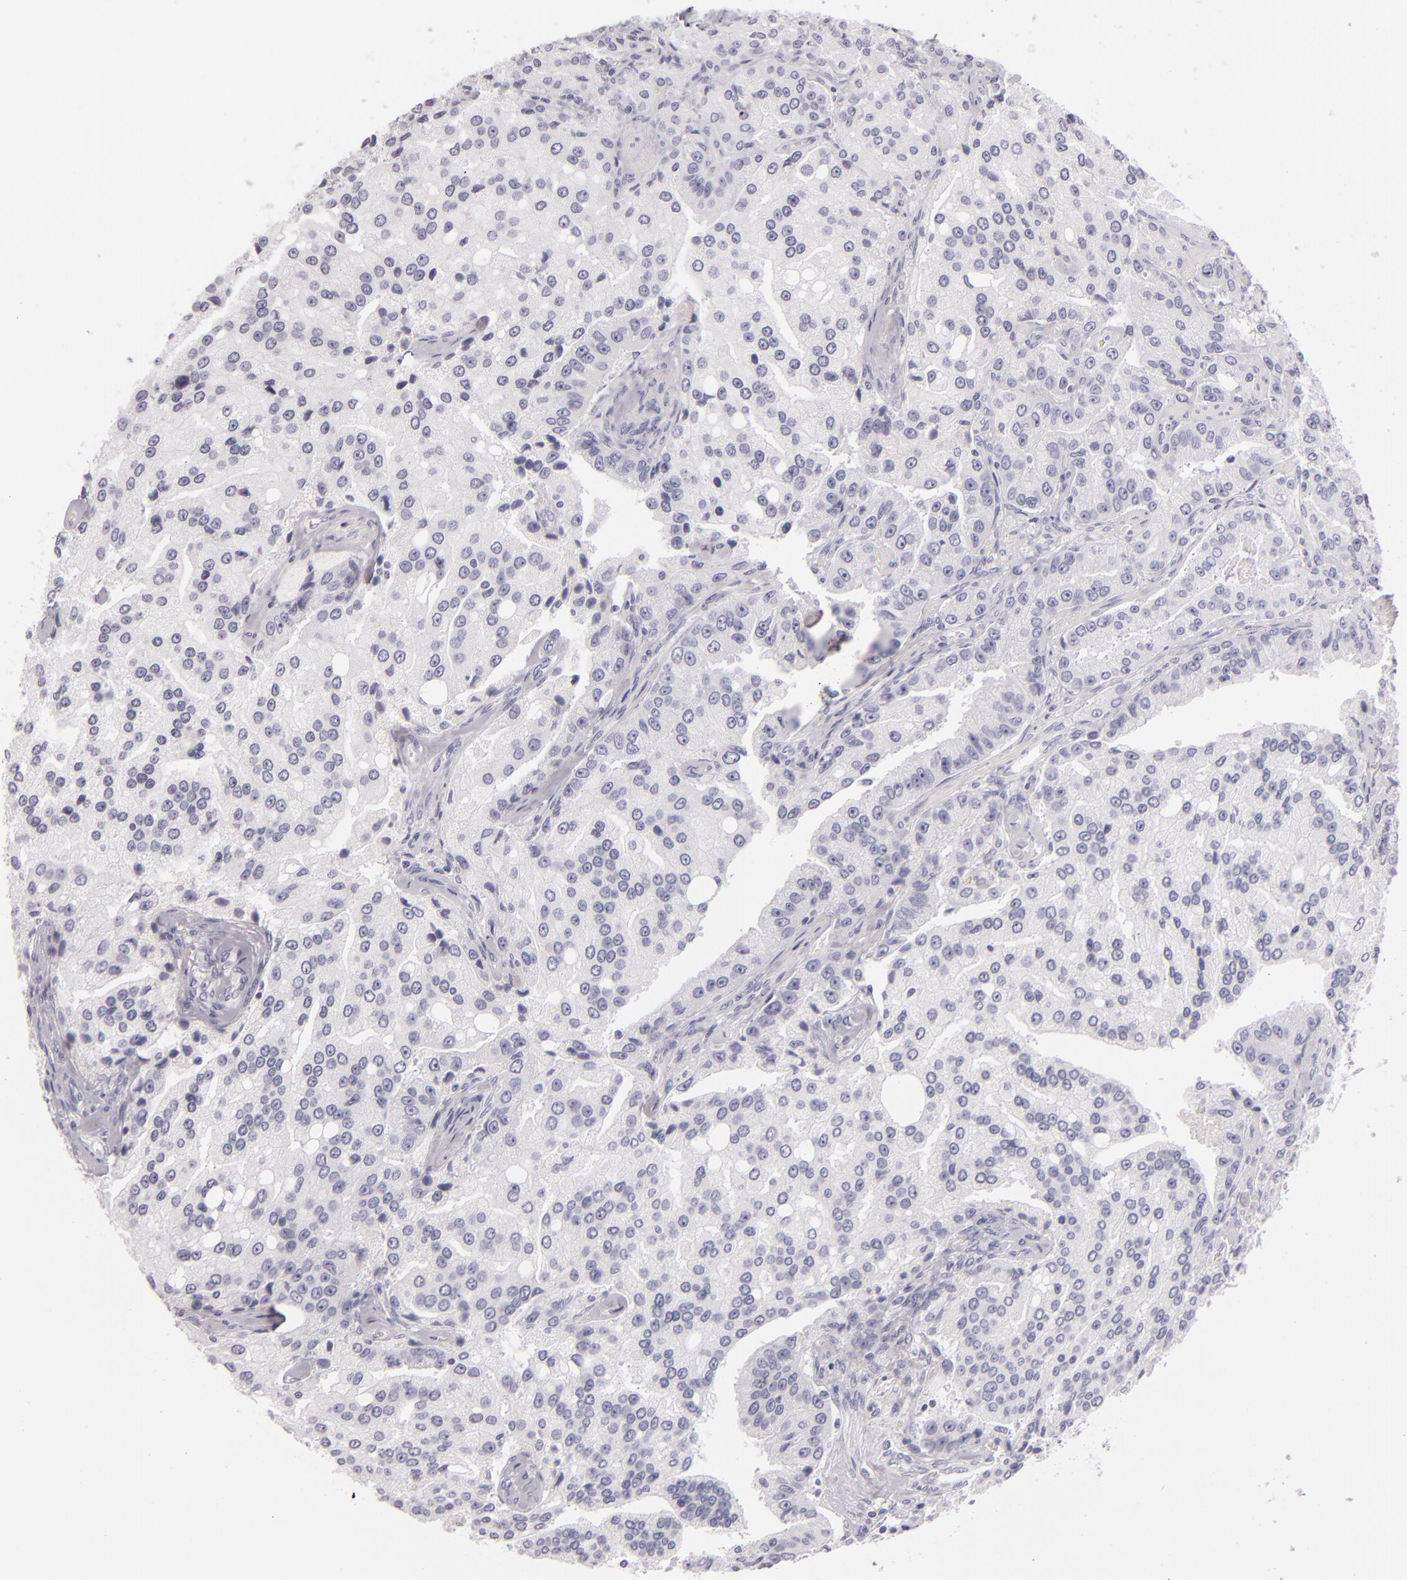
{"staining": {"intensity": "negative", "quantity": "none", "location": "none"}, "tissue": "prostate cancer", "cell_type": "Tumor cells", "image_type": "cancer", "snomed": [{"axis": "morphology", "description": "Adenocarcinoma, Medium grade"}, {"axis": "topography", "description": "Prostate"}], "caption": "Prostate cancer (adenocarcinoma (medium-grade)) stained for a protein using IHC demonstrates no positivity tumor cells.", "gene": "FABP1", "patient": {"sex": "male", "age": 72}}